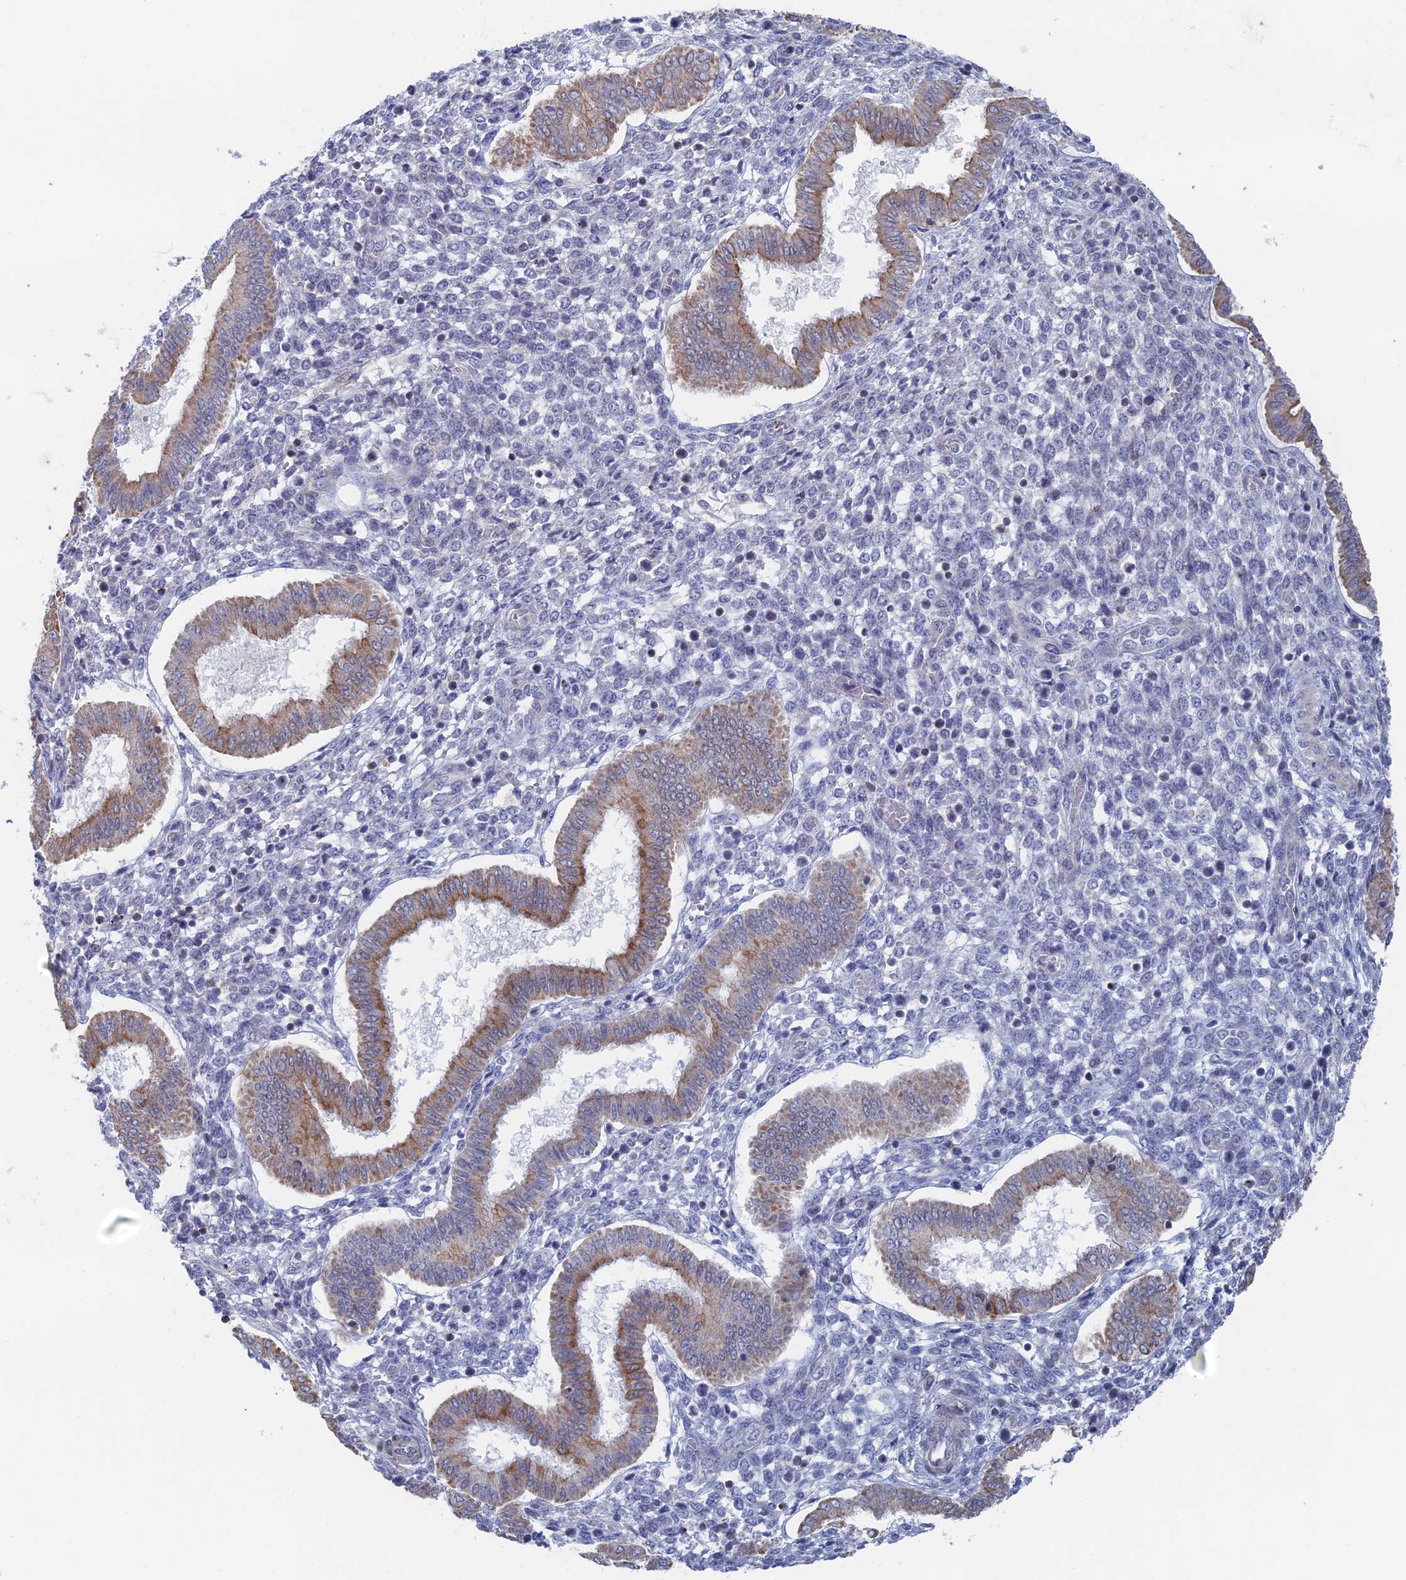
{"staining": {"intensity": "negative", "quantity": "none", "location": "none"}, "tissue": "endometrium", "cell_type": "Cells in endometrial stroma", "image_type": "normal", "snomed": [{"axis": "morphology", "description": "Normal tissue, NOS"}, {"axis": "topography", "description": "Endometrium"}], "caption": "This is an immunohistochemistry micrograph of normal human endometrium. There is no positivity in cells in endometrial stroma.", "gene": "IL7", "patient": {"sex": "female", "age": 24}}